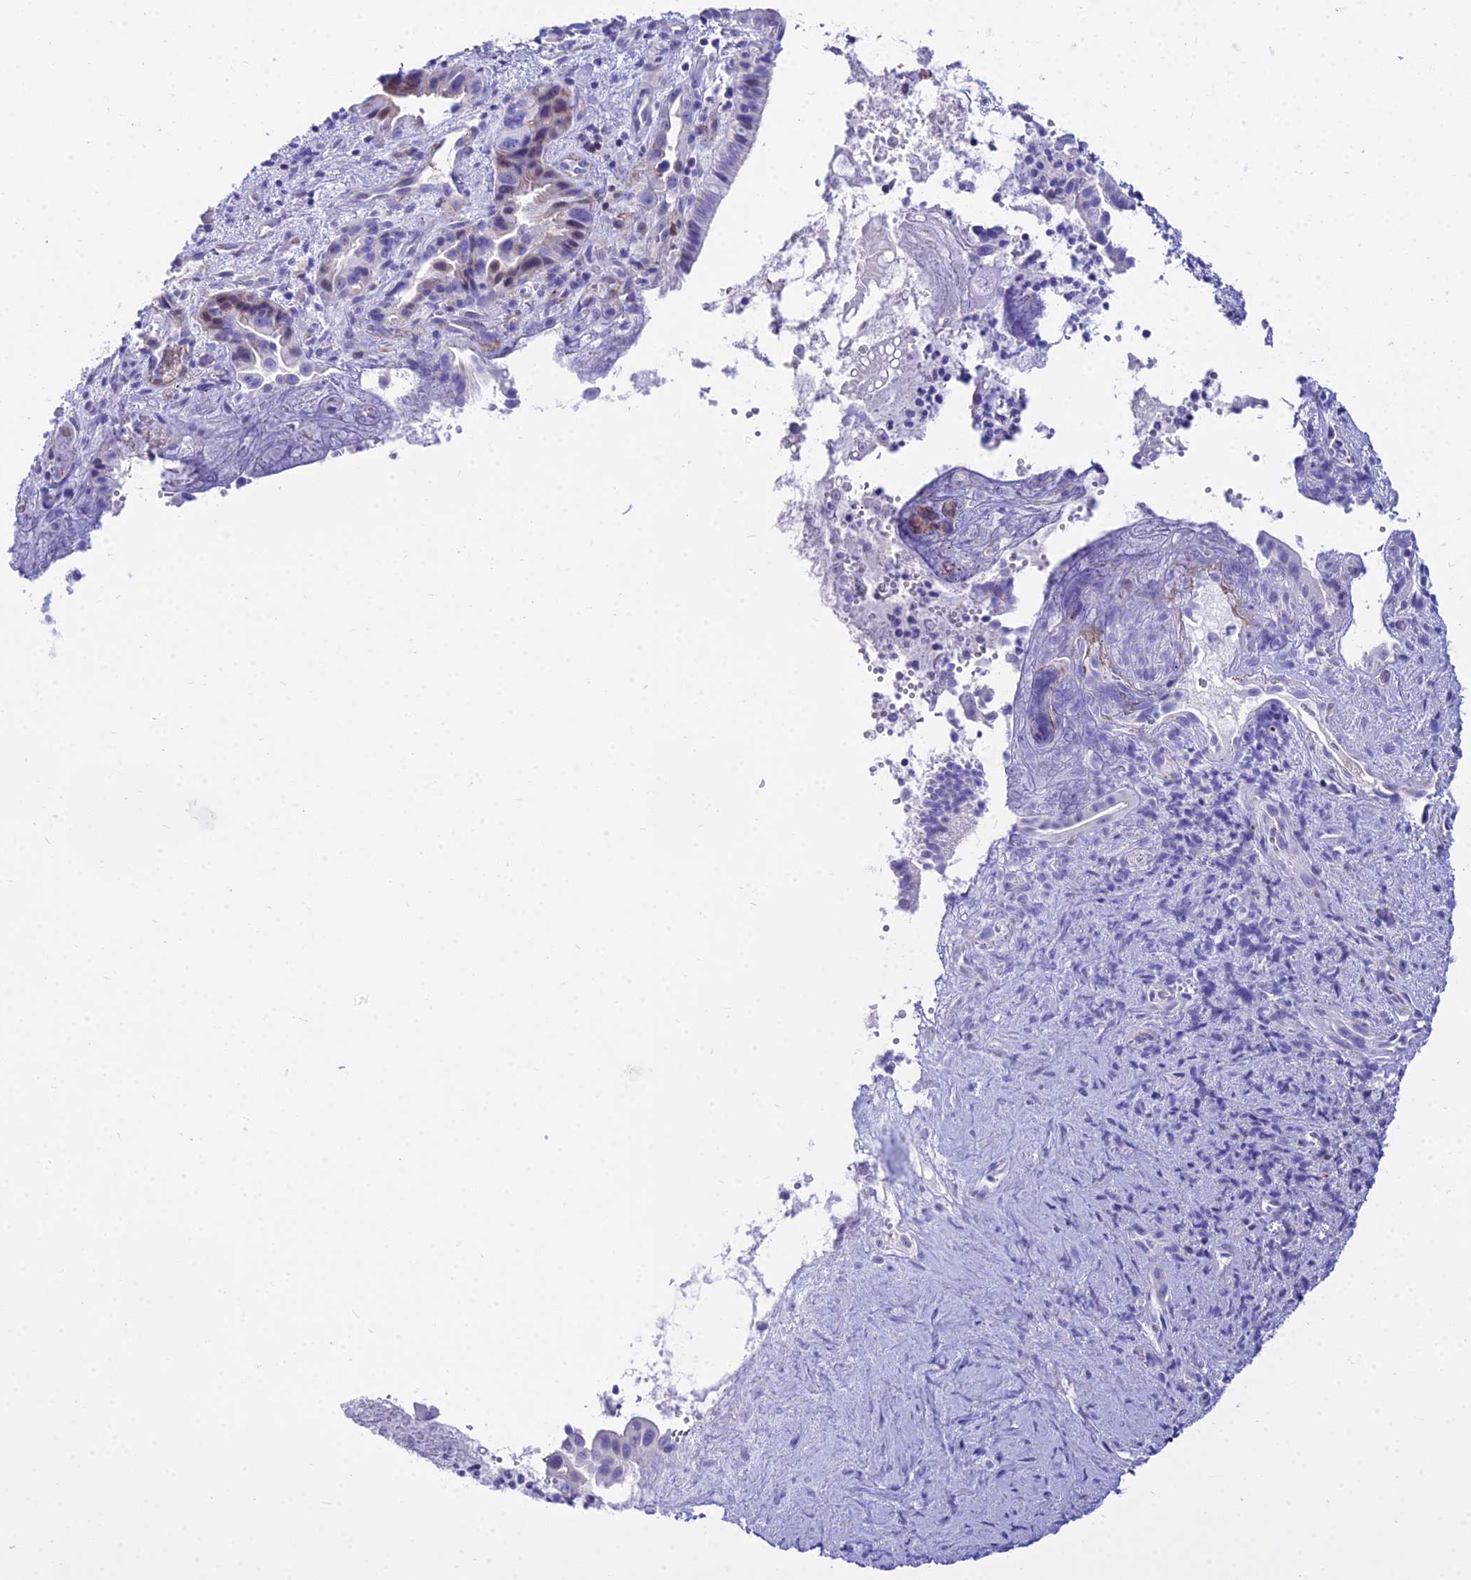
{"staining": {"intensity": "weak", "quantity": "<25%", "location": "cytoplasmic/membranous,nuclear"}, "tissue": "pancreatic cancer", "cell_type": "Tumor cells", "image_type": "cancer", "snomed": [{"axis": "morphology", "description": "Adenocarcinoma, NOS"}, {"axis": "topography", "description": "Pancreas"}], "caption": "IHC image of neoplastic tissue: human adenocarcinoma (pancreatic) stained with DAB reveals no significant protein expression in tumor cells.", "gene": "DLX1", "patient": {"sex": "female", "age": 77}}